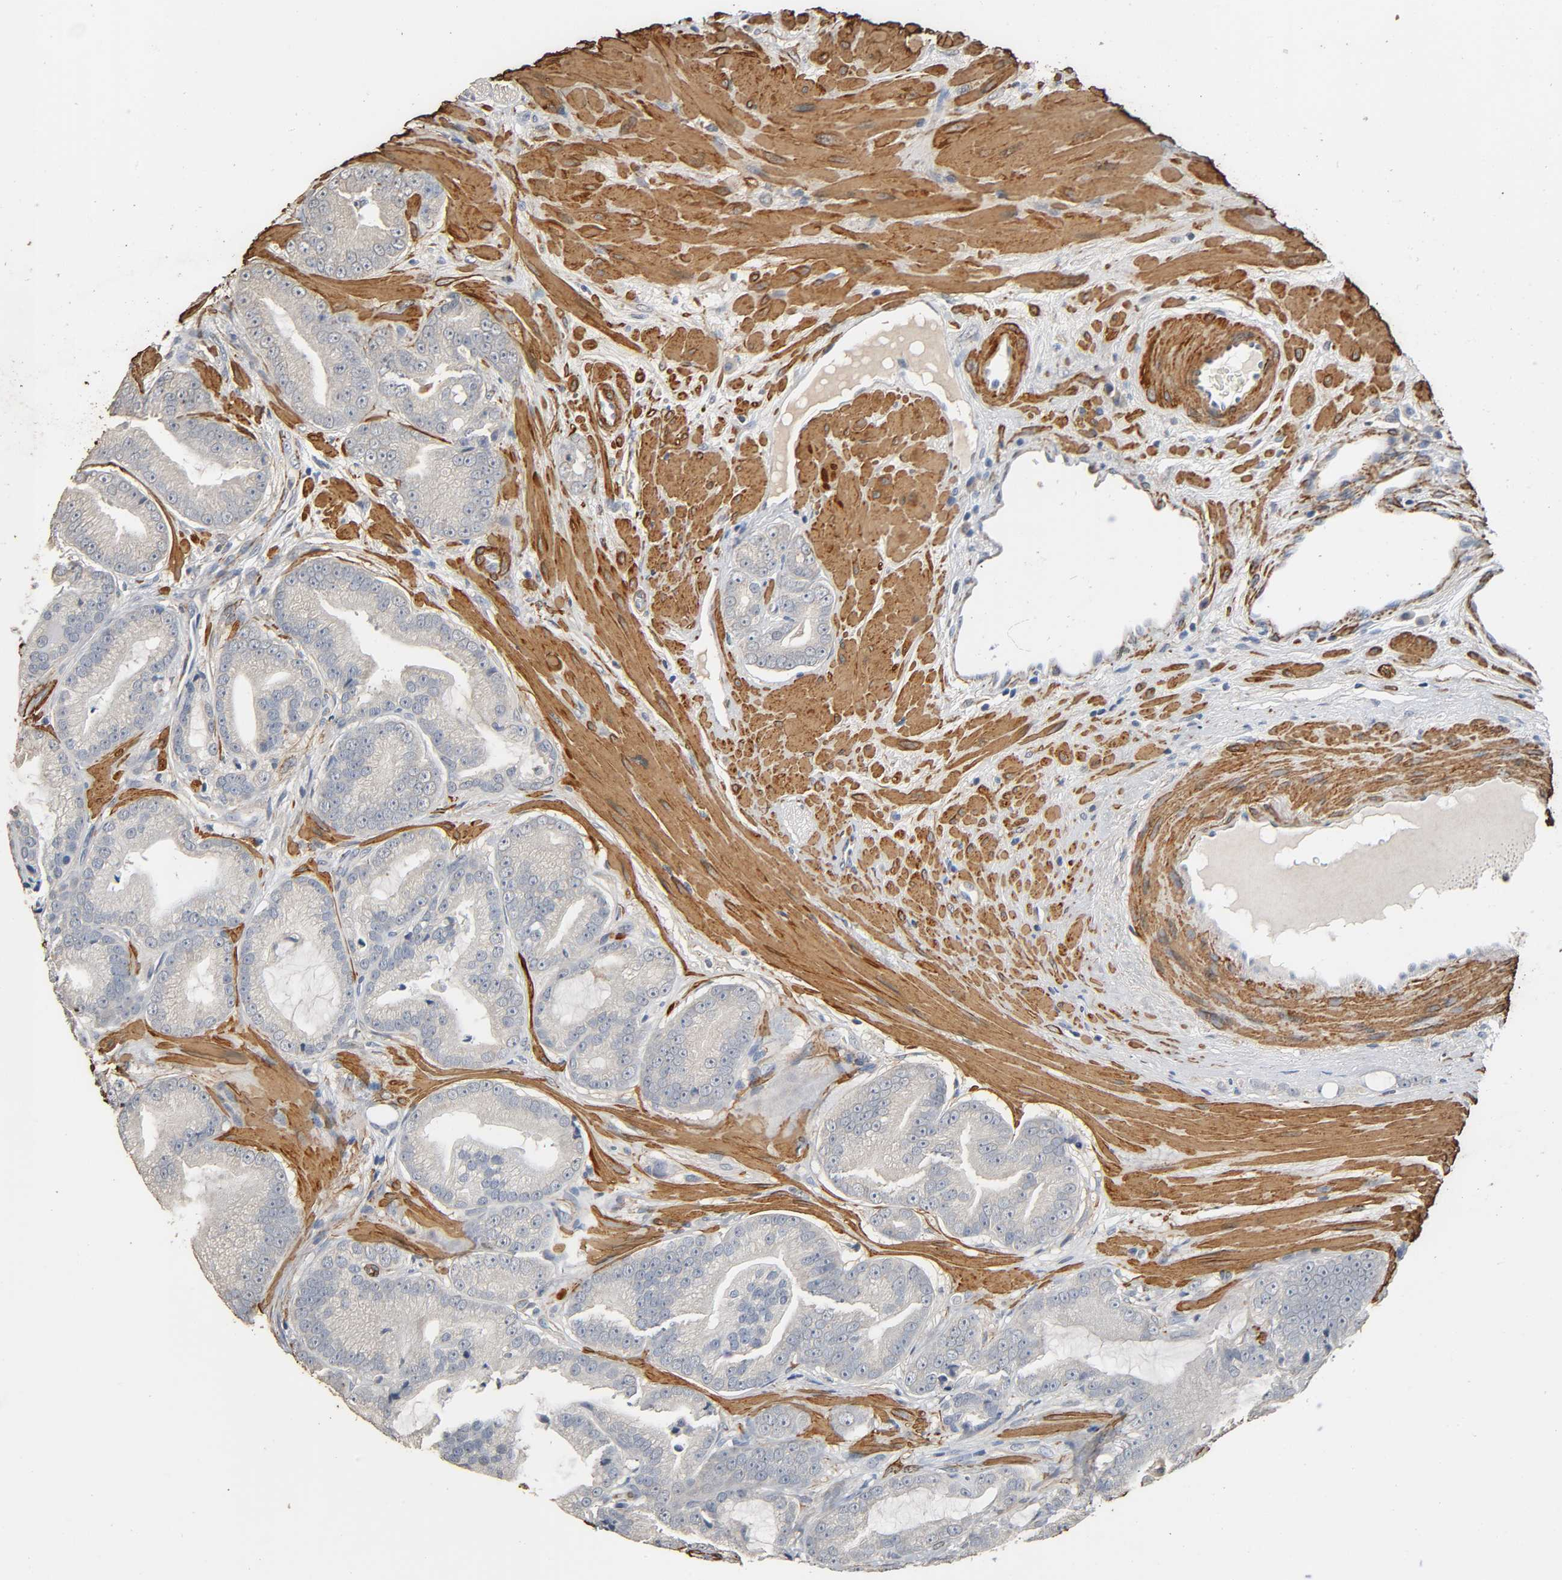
{"staining": {"intensity": "weak", "quantity": ">75%", "location": "cytoplasmic/membranous"}, "tissue": "prostate cancer", "cell_type": "Tumor cells", "image_type": "cancer", "snomed": [{"axis": "morphology", "description": "Adenocarcinoma, Low grade"}, {"axis": "topography", "description": "Prostate"}], "caption": "This micrograph demonstrates IHC staining of low-grade adenocarcinoma (prostate), with low weak cytoplasmic/membranous staining in approximately >75% of tumor cells.", "gene": "GSTA3", "patient": {"sex": "male", "age": 58}}